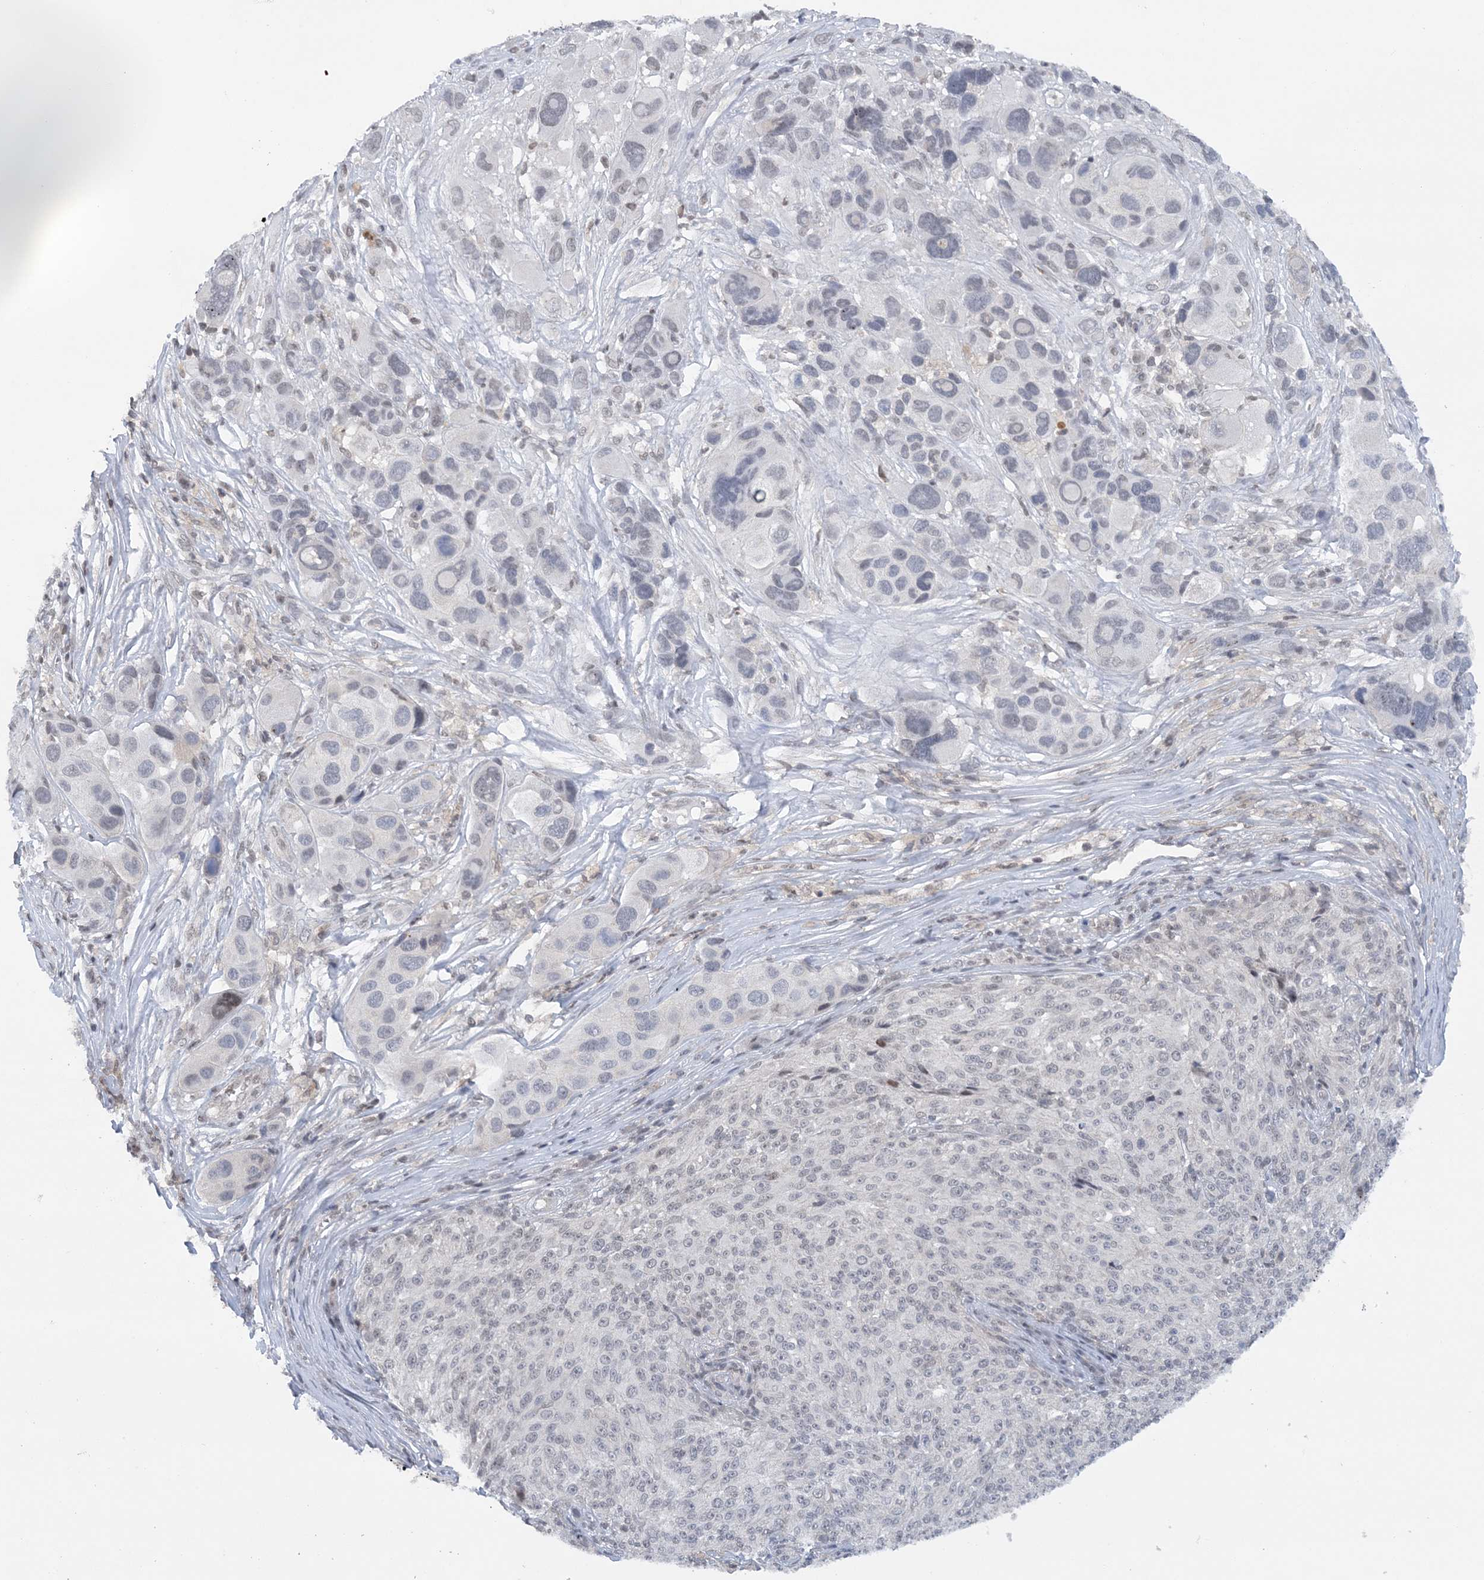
{"staining": {"intensity": "negative", "quantity": "none", "location": "none"}, "tissue": "melanoma", "cell_type": "Tumor cells", "image_type": "cancer", "snomed": [{"axis": "morphology", "description": "Malignant melanoma, NOS"}, {"axis": "topography", "description": "Skin of trunk"}], "caption": "An immunohistochemistry (IHC) image of melanoma is shown. There is no staining in tumor cells of melanoma.", "gene": "CCDC152", "patient": {"sex": "male", "age": 71}}